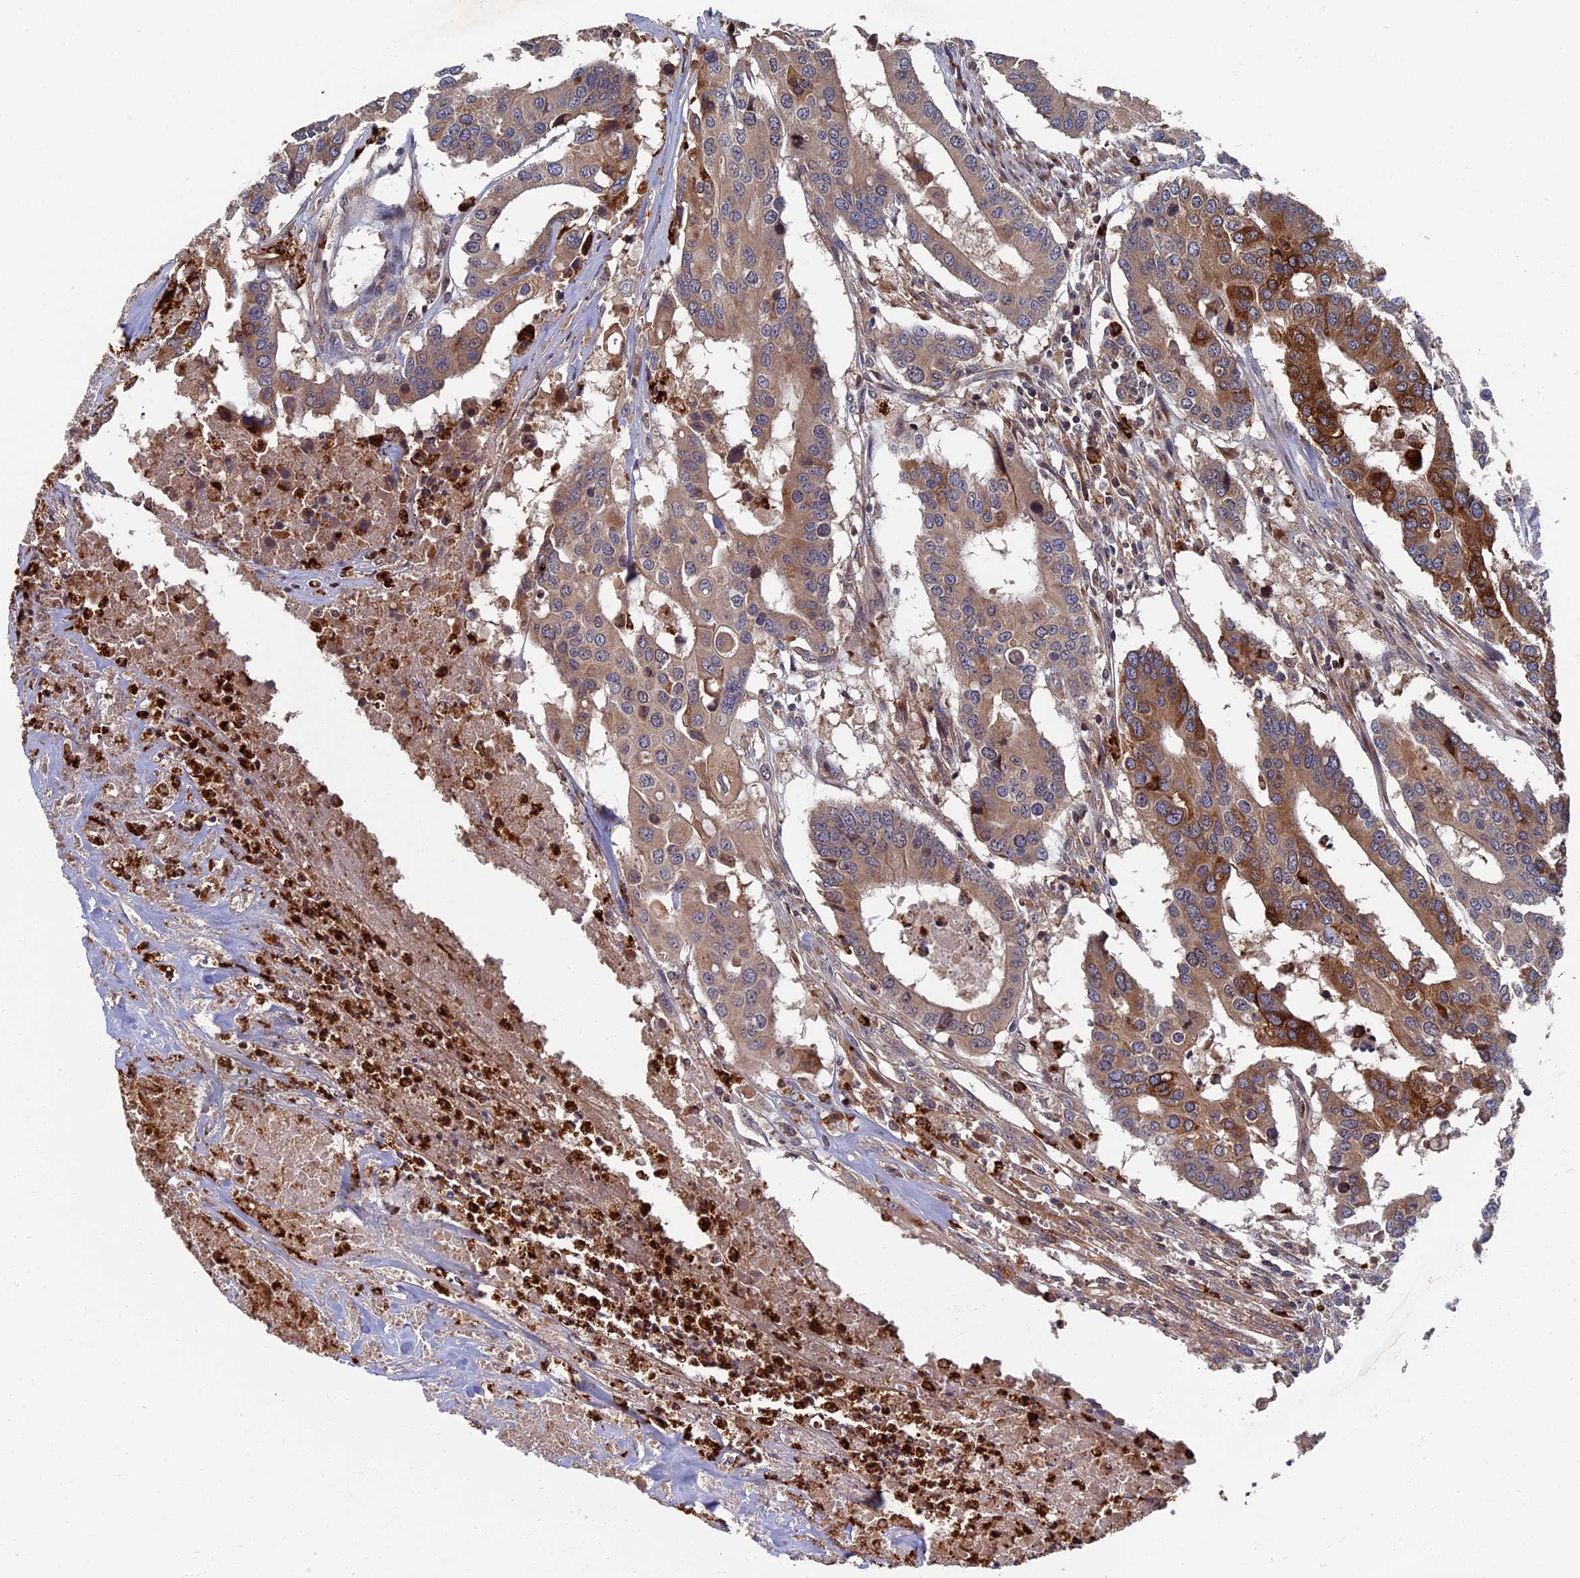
{"staining": {"intensity": "moderate", "quantity": ">75%", "location": "cytoplasmic/membranous"}, "tissue": "colorectal cancer", "cell_type": "Tumor cells", "image_type": "cancer", "snomed": [{"axis": "morphology", "description": "Adenocarcinoma, NOS"}, {"axis": "topography", "description": "Colon"}], "caption": "Tumor cells display medium levels of moderate cytoplasmic/membranous positivity in approximately >75% of cells in adenocarcinoma (colorectal).", "gene": "TNK2", "patient": {"sex": "male", "age": 77}}